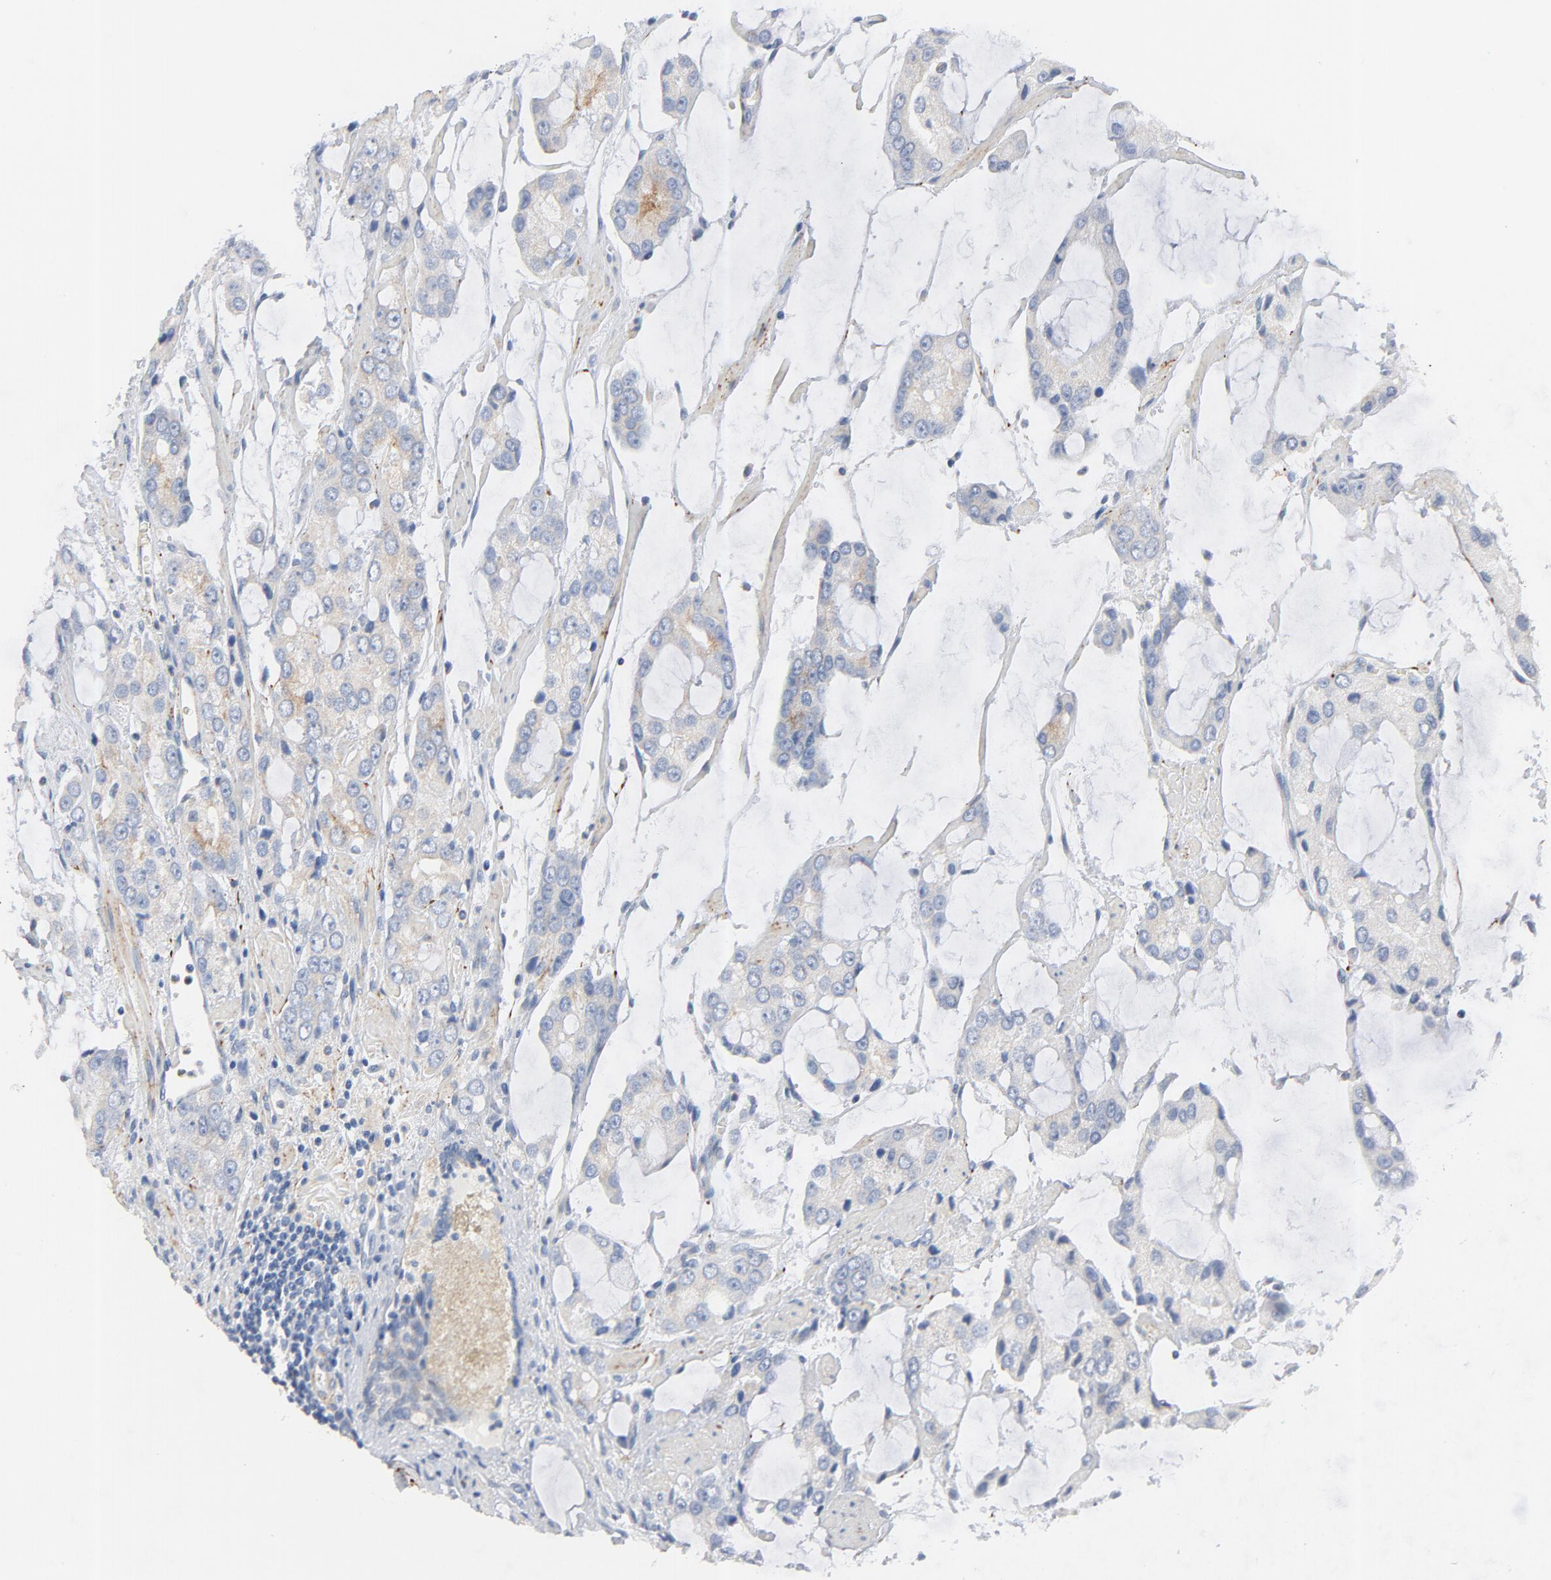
{"staining": {"intensity": "negative", "quantity": "none", "location": "none"}, "tissue": "prostate cancer", "cell_type": "Tumor cells", "image_type": "cancer", "snomed": [{"axis": "morphology", "description": "Adenocarcinoma, High grade"}, {"axis": "topography", "description": "Prostate"}], "caption": "DAB (3,3'-diaminobenzidine) immunohistochemical staining of human adenocarcinoma (high-grade) (prostate) shows no significant expression in tumor cells.", "gene": "IFT43", "patient": {"sex": "male", "age": 67}}